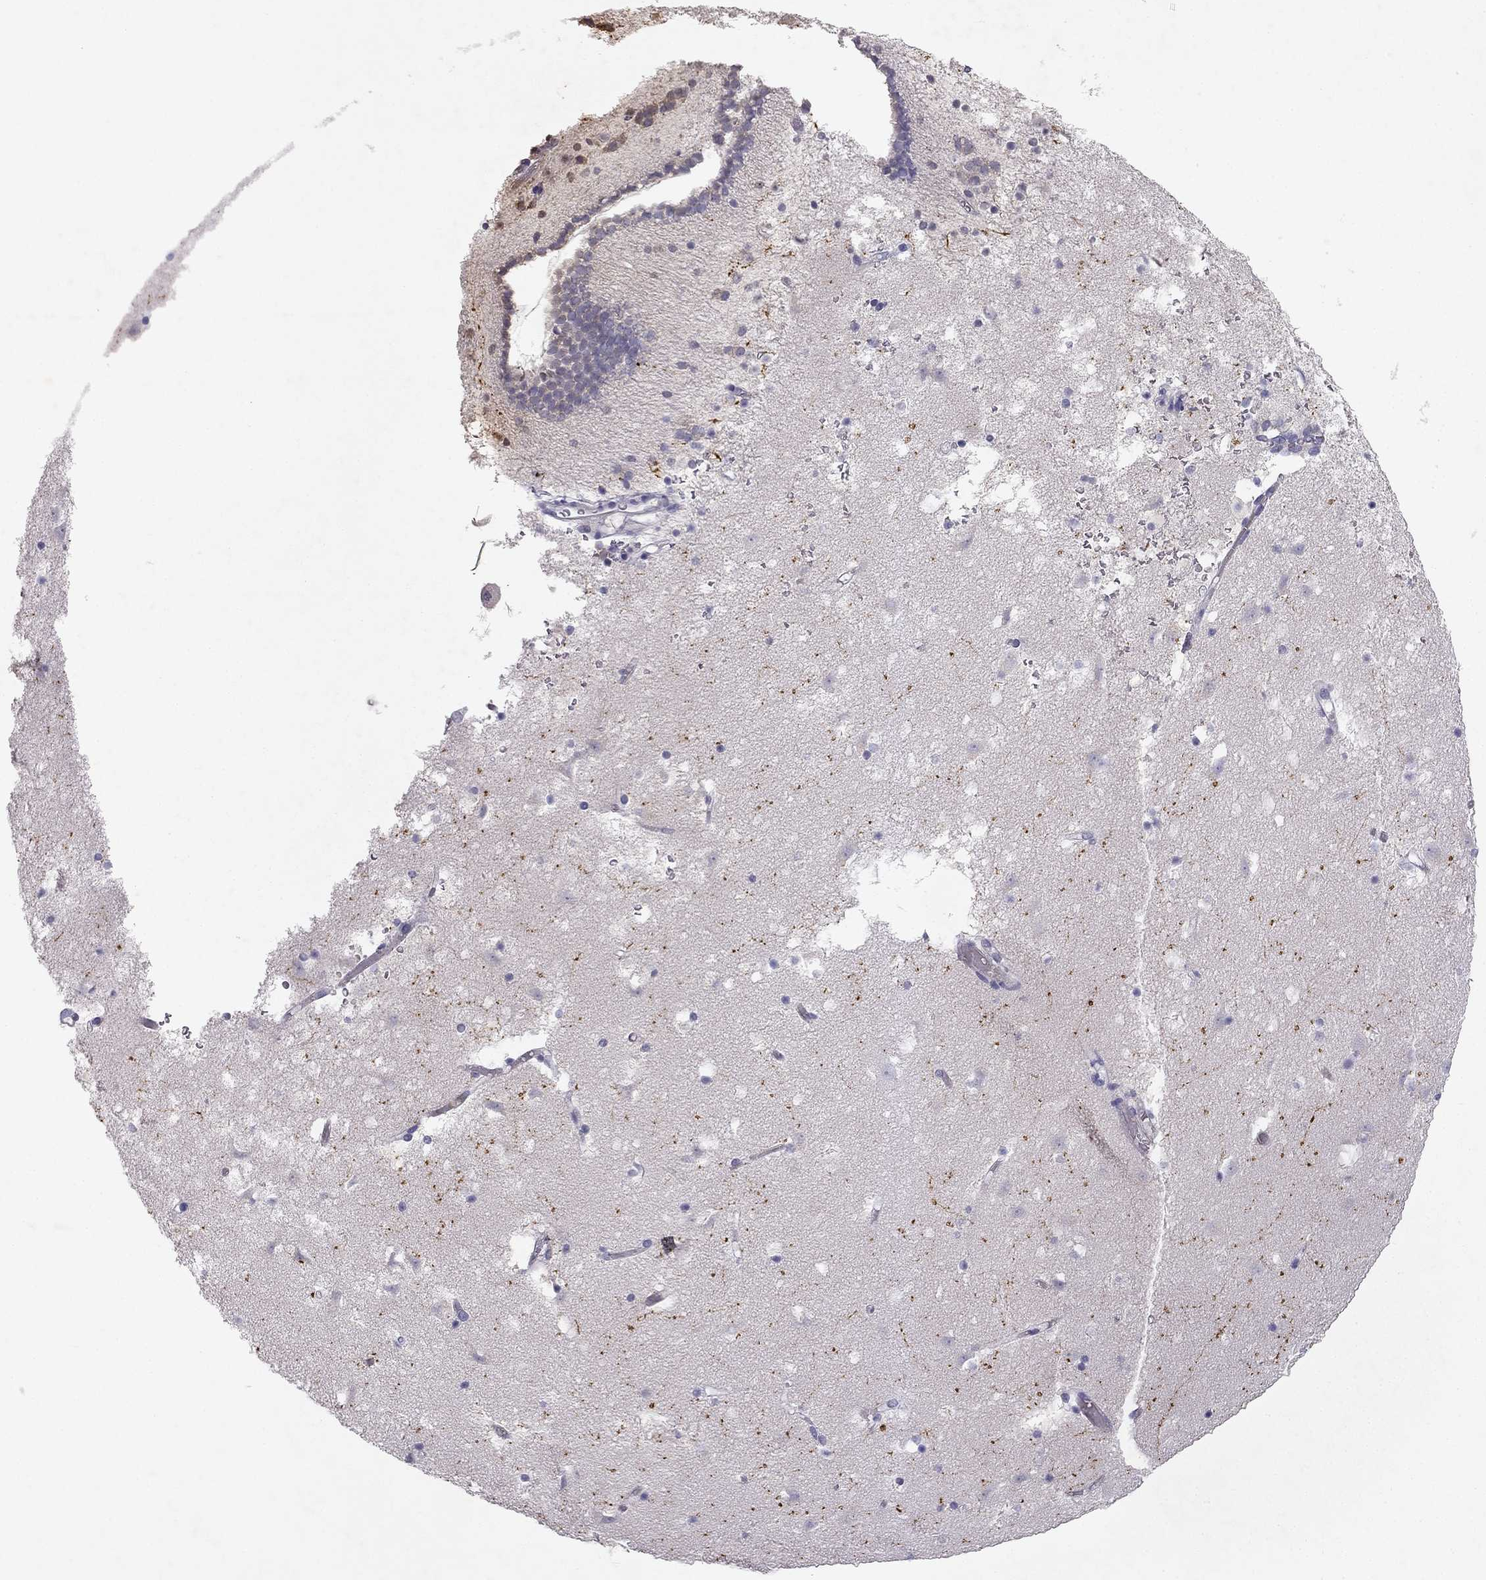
{"staining": {"intensity": "negative", "quantity": "none", "location": "none"}, "tissue": "caudate", "cell_type": "Glial cells", "image_type": "normal", "snomed": [{"axis": "morphology", "description": "Normal tissue, NOS"}, {"axis": "topography", "description": "Lateral ventricle wall"}], "caption": "Histopathology image shows no significant protein expression in glial cells of benign caudate. (DAB immunohistochemistry with hematoxylin counter stain).", "gene": "SLC6A4", "patient": {"sex": "female", "age": 42}}